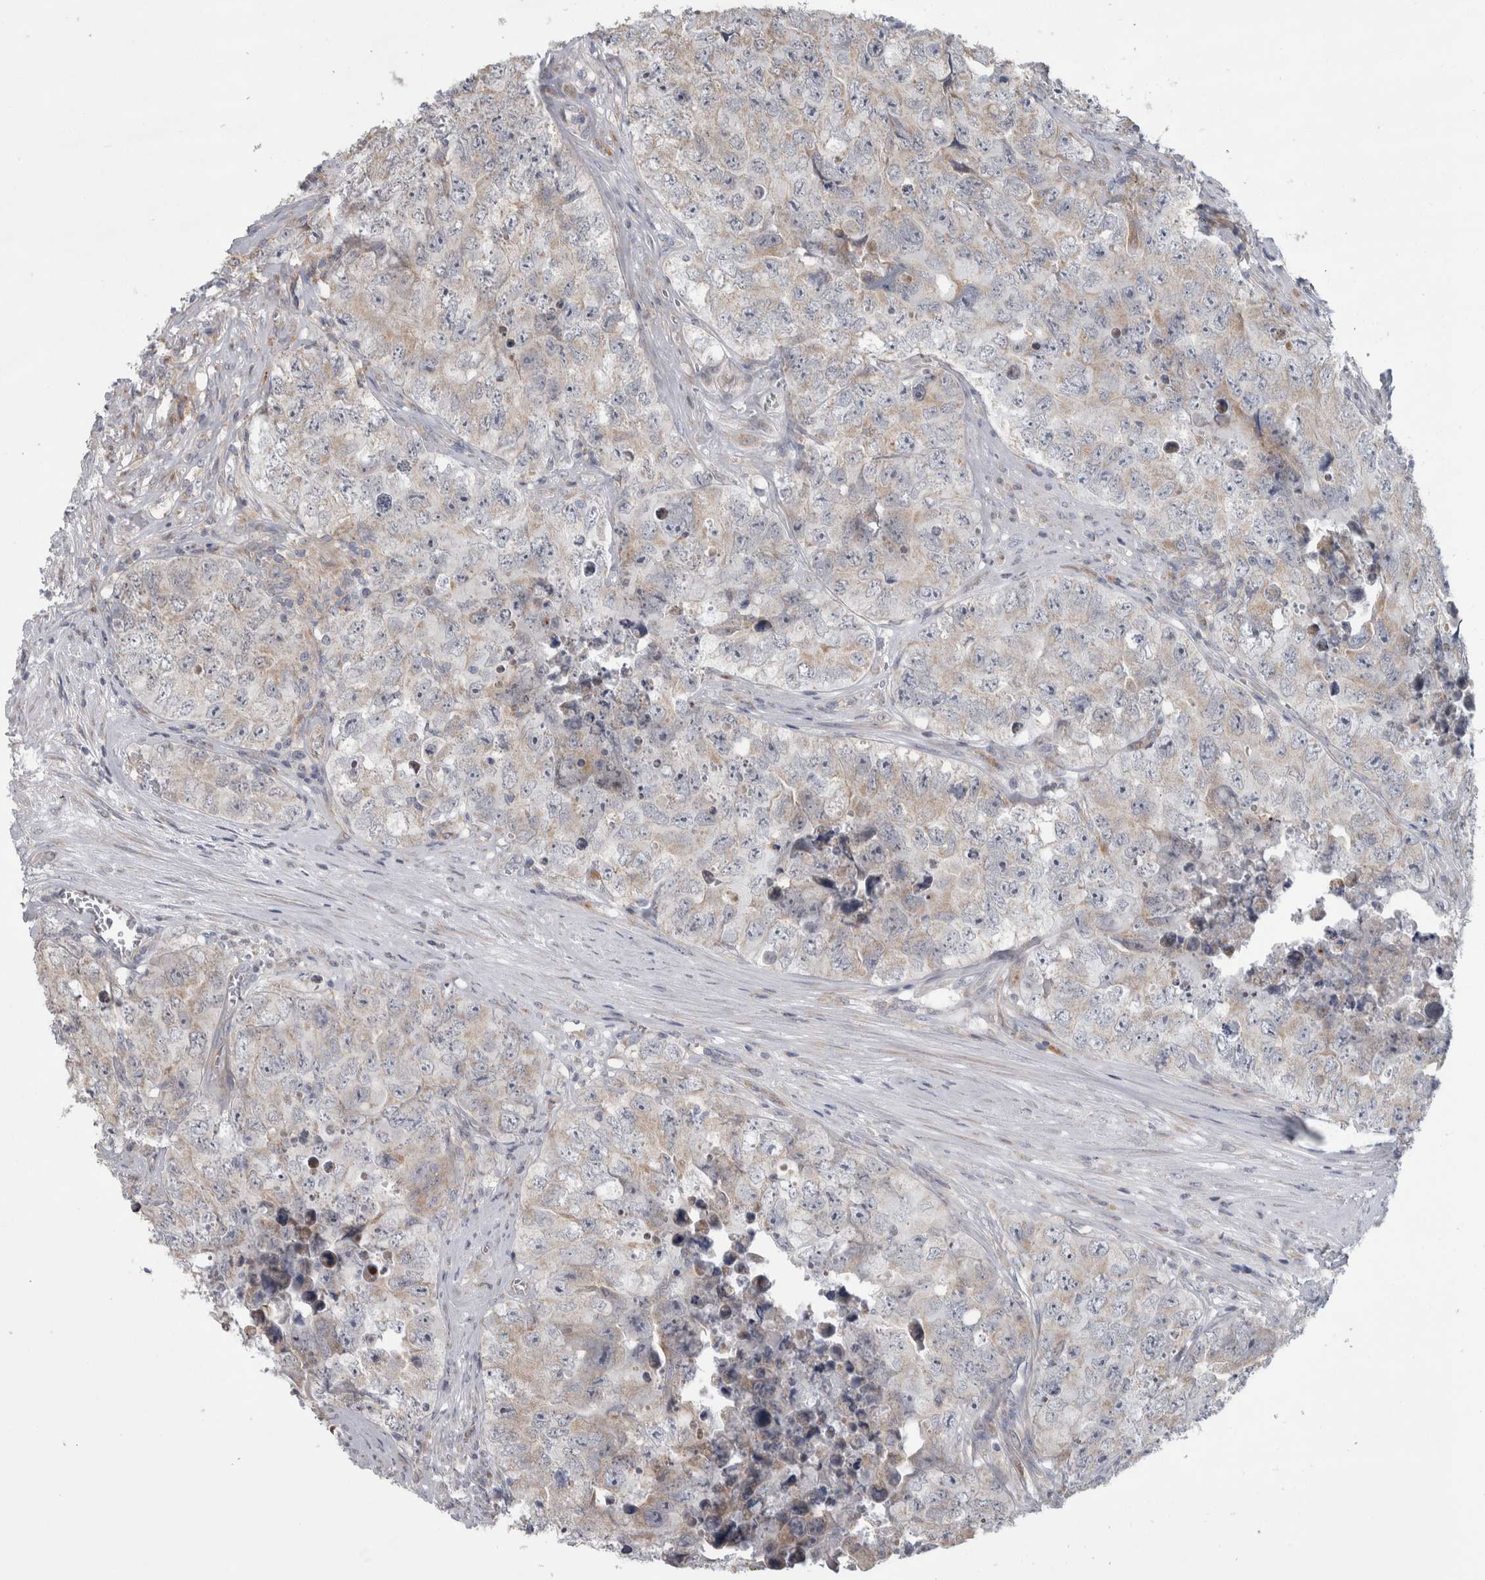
{"staining": {"intensity": "weak", "quantity": "<25%", "location": "cytoplasmic/membranous"}, "tissue": "testis cancer", "cell_type": "Tumor cells", "image_type": "cancer", "snomed": [{"axis": "morphology", "description": "Seminoma, NOS"}, {"axis": "morphology", "description": "Carcinoma, Embryonal, NOS"}, {"axis": "topography", "description": "Testis"}], "caption": "DAB immunohistochemical staining of human testis cancer demonstrates no significant staining in tumor cells.", "gene": "SCO1", "patient": {"sex": "male", "age": 43}}